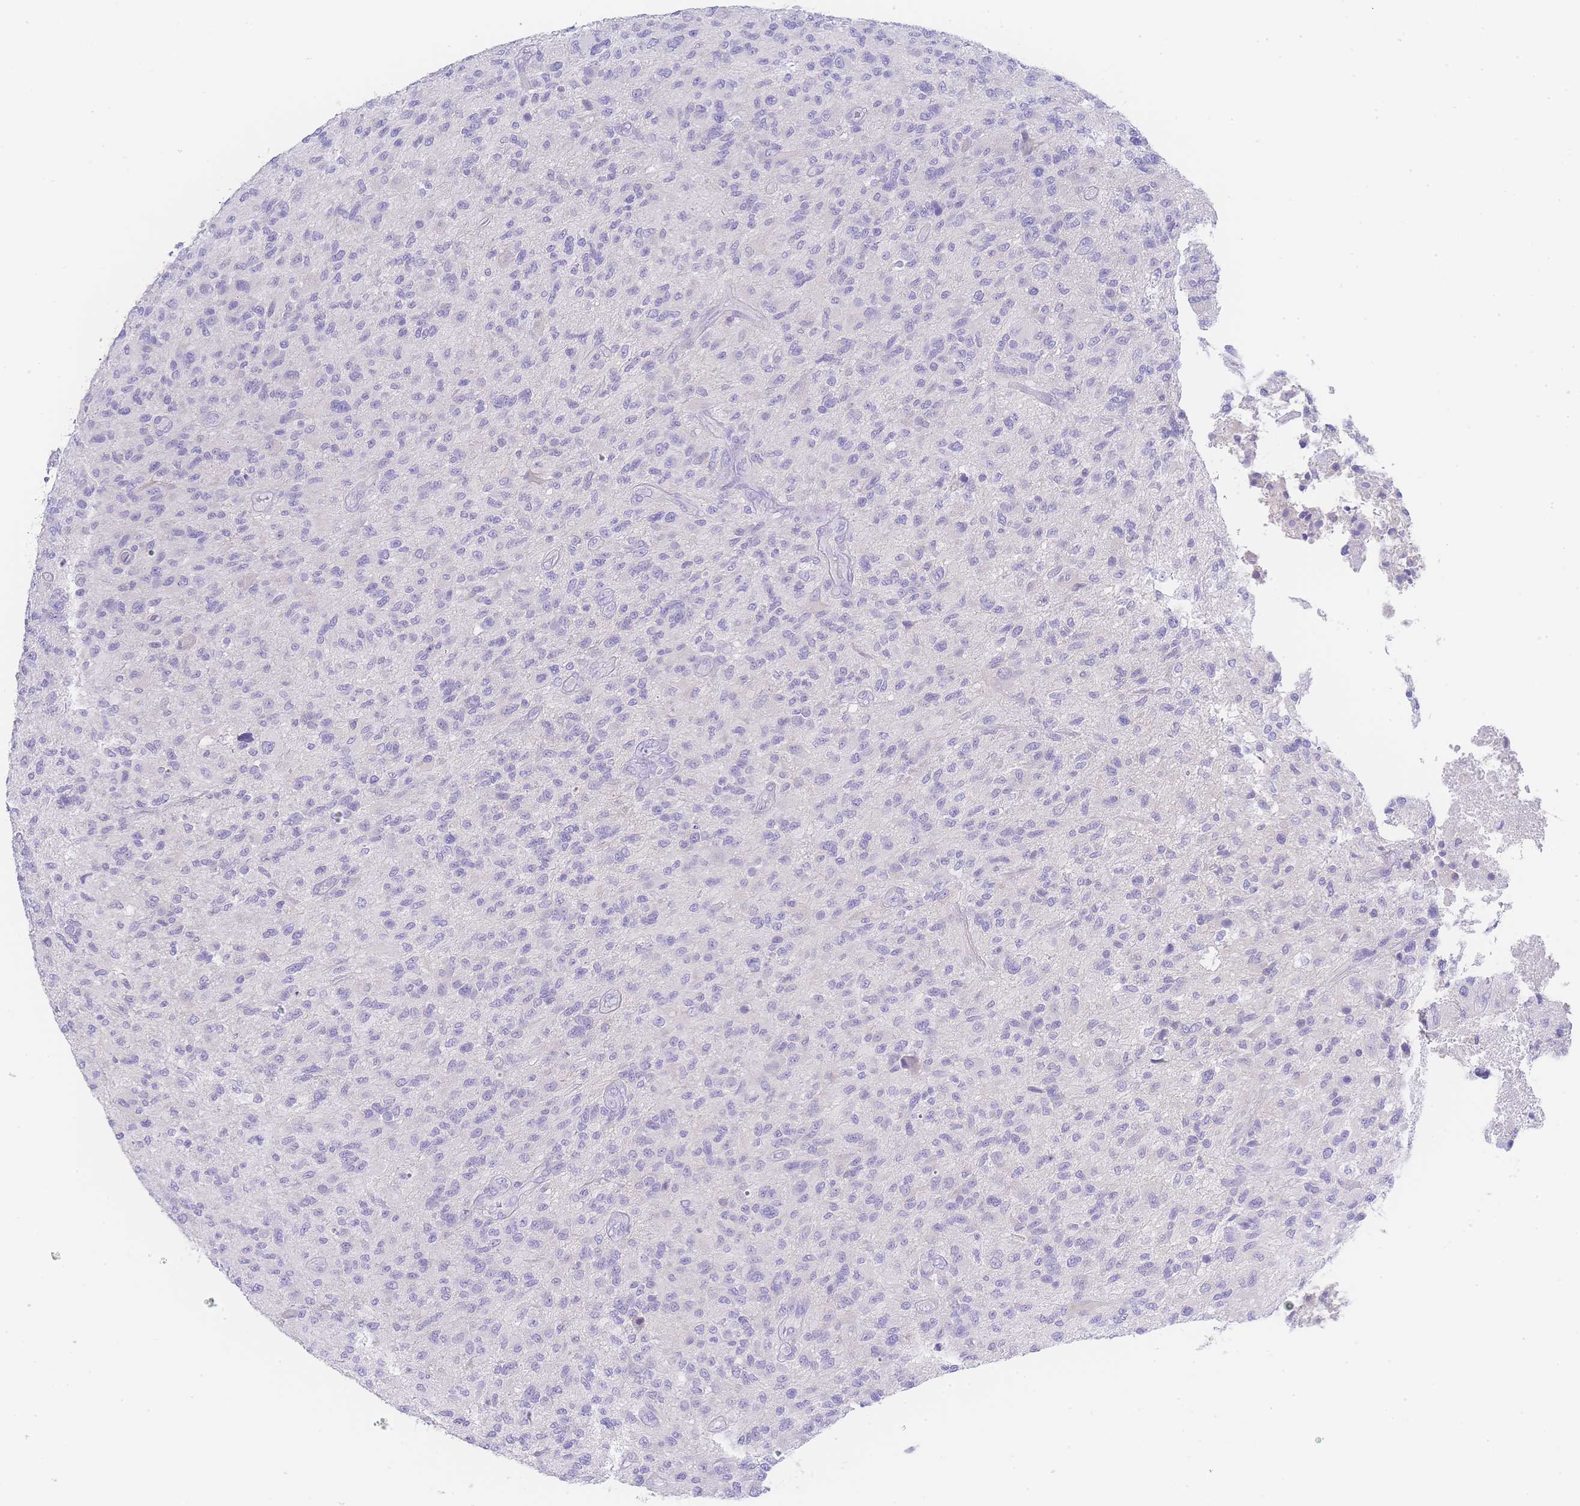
{"staining": {"intensity": "negative", "quantity": "none", "location": "none"}, "tissue": "glioma", "cell_type": "Tumor cells", "image_type": "cancer", "snomed": [{"axis": "morphology", "description": "Glioma, malignant, High grade"}, {"axis": "topography", "description": "Brain"}], "caption": "IHC histopathology image of neoplastic tissue: malignant glioma (high-grade) stained with DAB reveals no significant protein positivity in tumor cells.", "gene": "LZTFL1", "patient": {"sex": "male", "age": 47}}